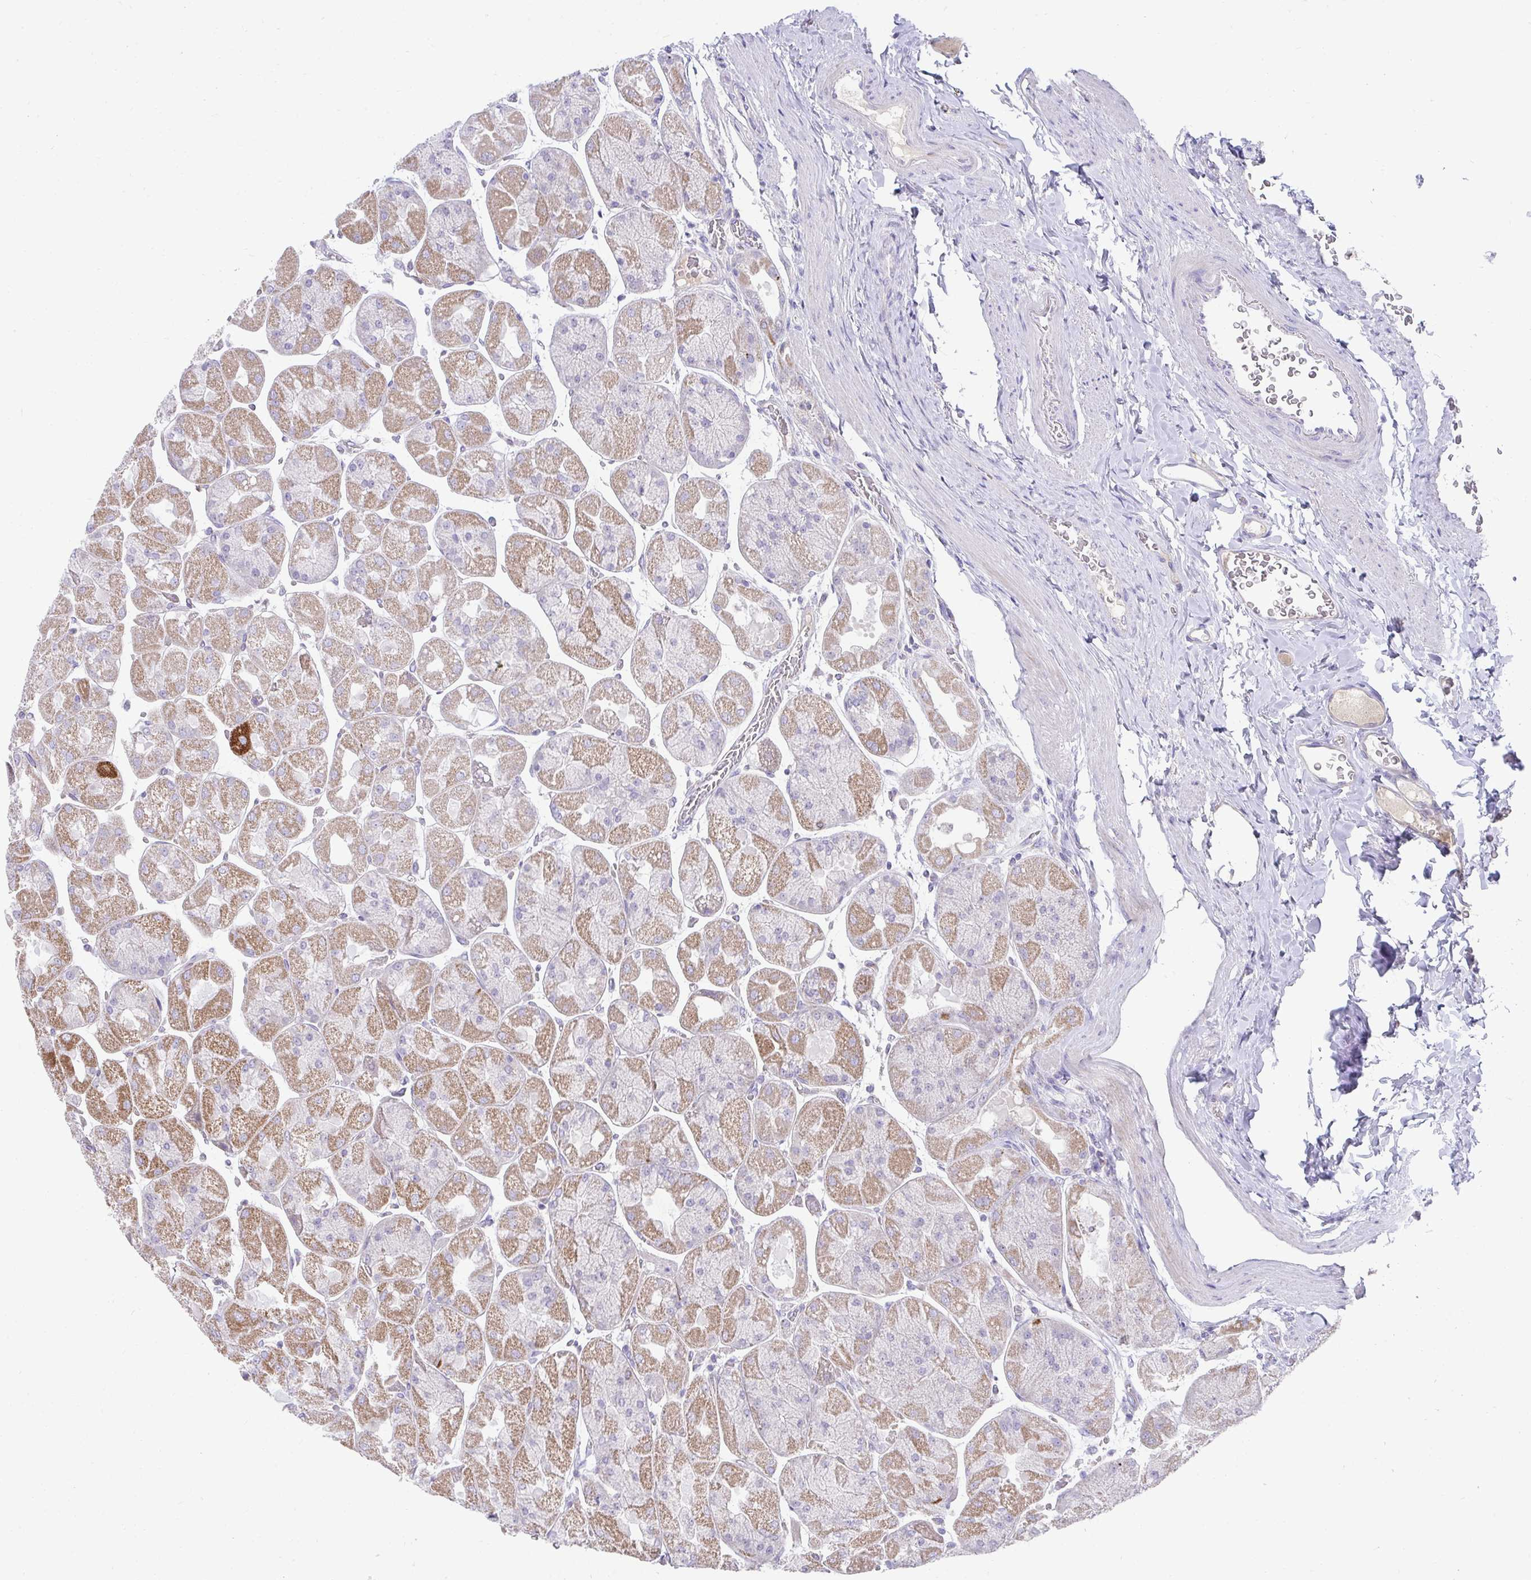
{"staining": {"intensity": "moderate", "quantity": "25%-75%", "location": "cytoplasmic/membranous"}, "tissue": "stomach", "cell_type": "Glandular cells", "image_type": "normal", "snomed": [{"axis": "morphology", "description": "Normal tissue, NOS"}, {"axis": "topography", "description": "Stomach"}], "caption": "Glandular cells reveal medium levels of moderate cytoplasmic/membranous staining in approximately 25%-75% of cells in normal stomach.", "gene": "PRRG3", "patient": {"sex": "female", "age": 61}}